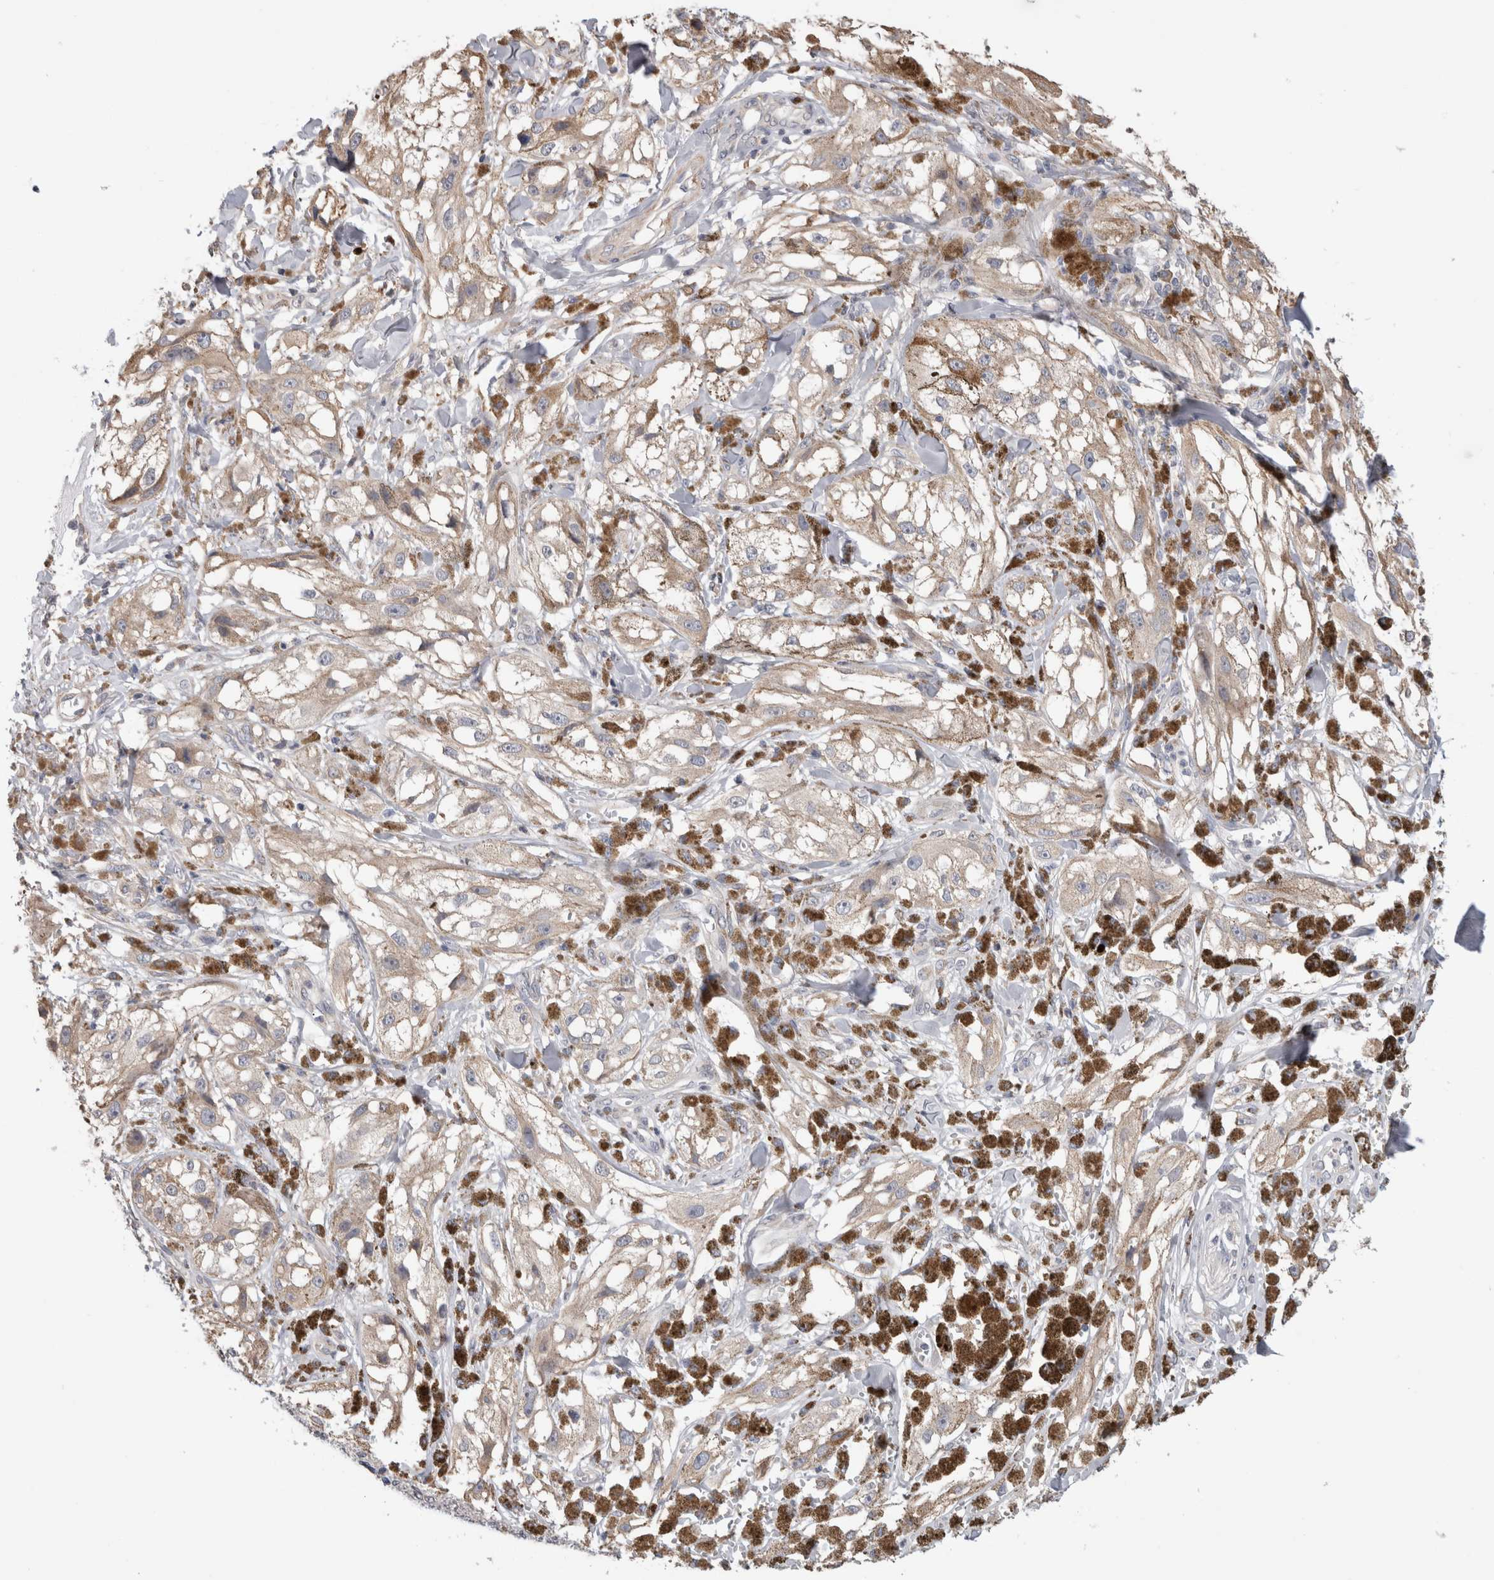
{"staining": {"intensity": "negative", "quantity": "none", "location": "none"}, "tissue": "melanoma", "cell_type": "Tumor cells", "image_type": "cancer", "snomed": [{"axis": "morphology", "description": "Malignant melanoma, NOS"}, {"axis": "topography", "description": "Skin"}], "caption": "Tumor cells are negative for brown protein staining in malignant melanoma.", "gene": "SMAP2", "patient": {"sex": "male", "age": 88}}